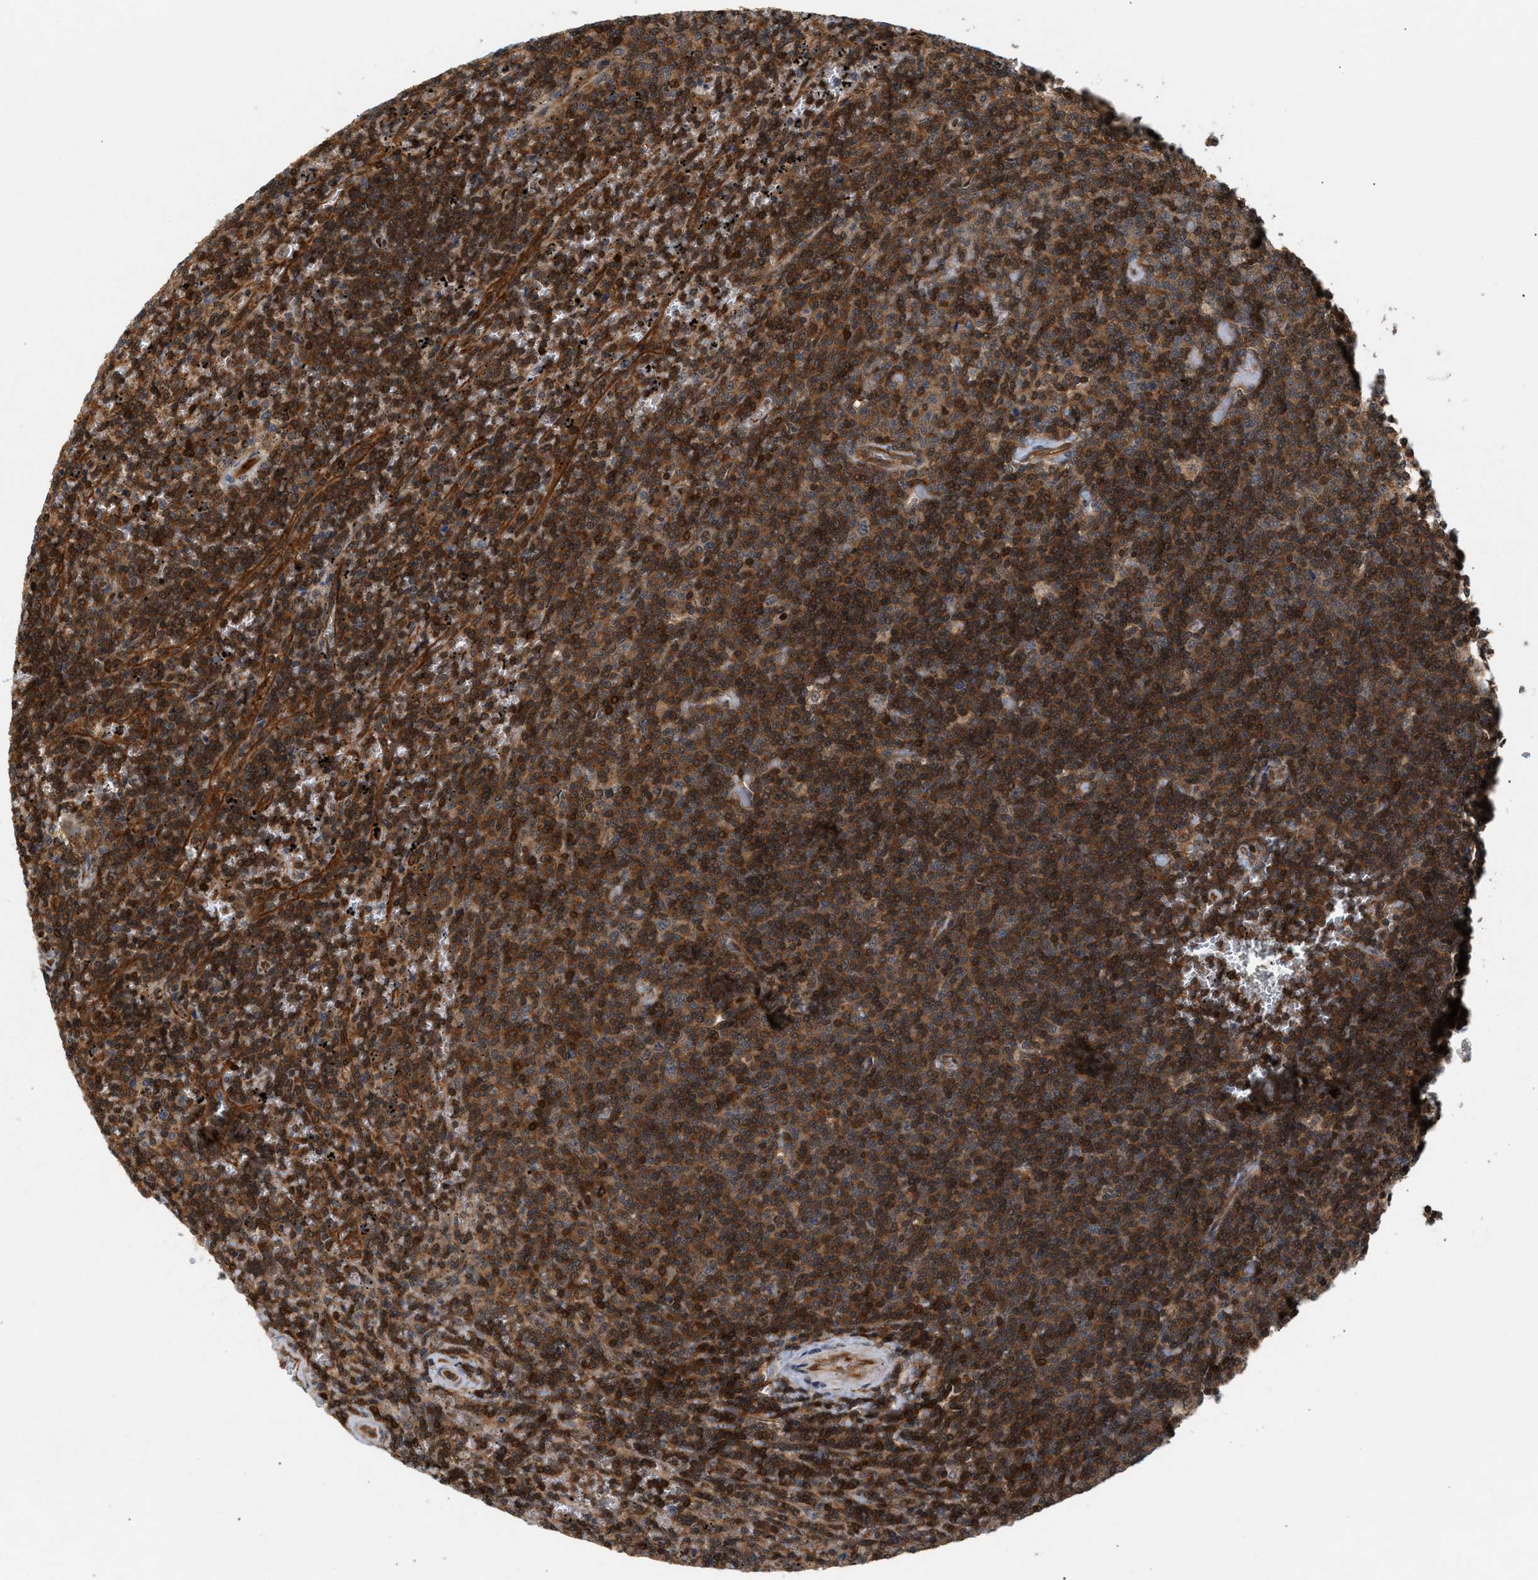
{"staining": {"intensity": "strong", "quantity": ">75%", "location": "cytoplasmic/membranous,nuclear"}, "tissue": "lymphoma", "cell_type": "Tumor cells", "image_type": "cancer", "snomed": [{"axis": "morphology", "description": "Malignant lymphoma, non-Hodgkin's type, Low grade"}, {"axis": "topography", "description": "Spleen"}], "caption": "Protein staining of lymphoma tissue demonstrates strong cytoplasmic/membranous and nuclear positivity in about >75% of tumor cells. The protein is stained brown, and the nuclei are stained in blue (DAB (3,3'-diaminobenzidine) IHC with brightfield microscopy, high magnification).", "gene": "GLOD4", "patient": {"sex": "female", "age": 50}}